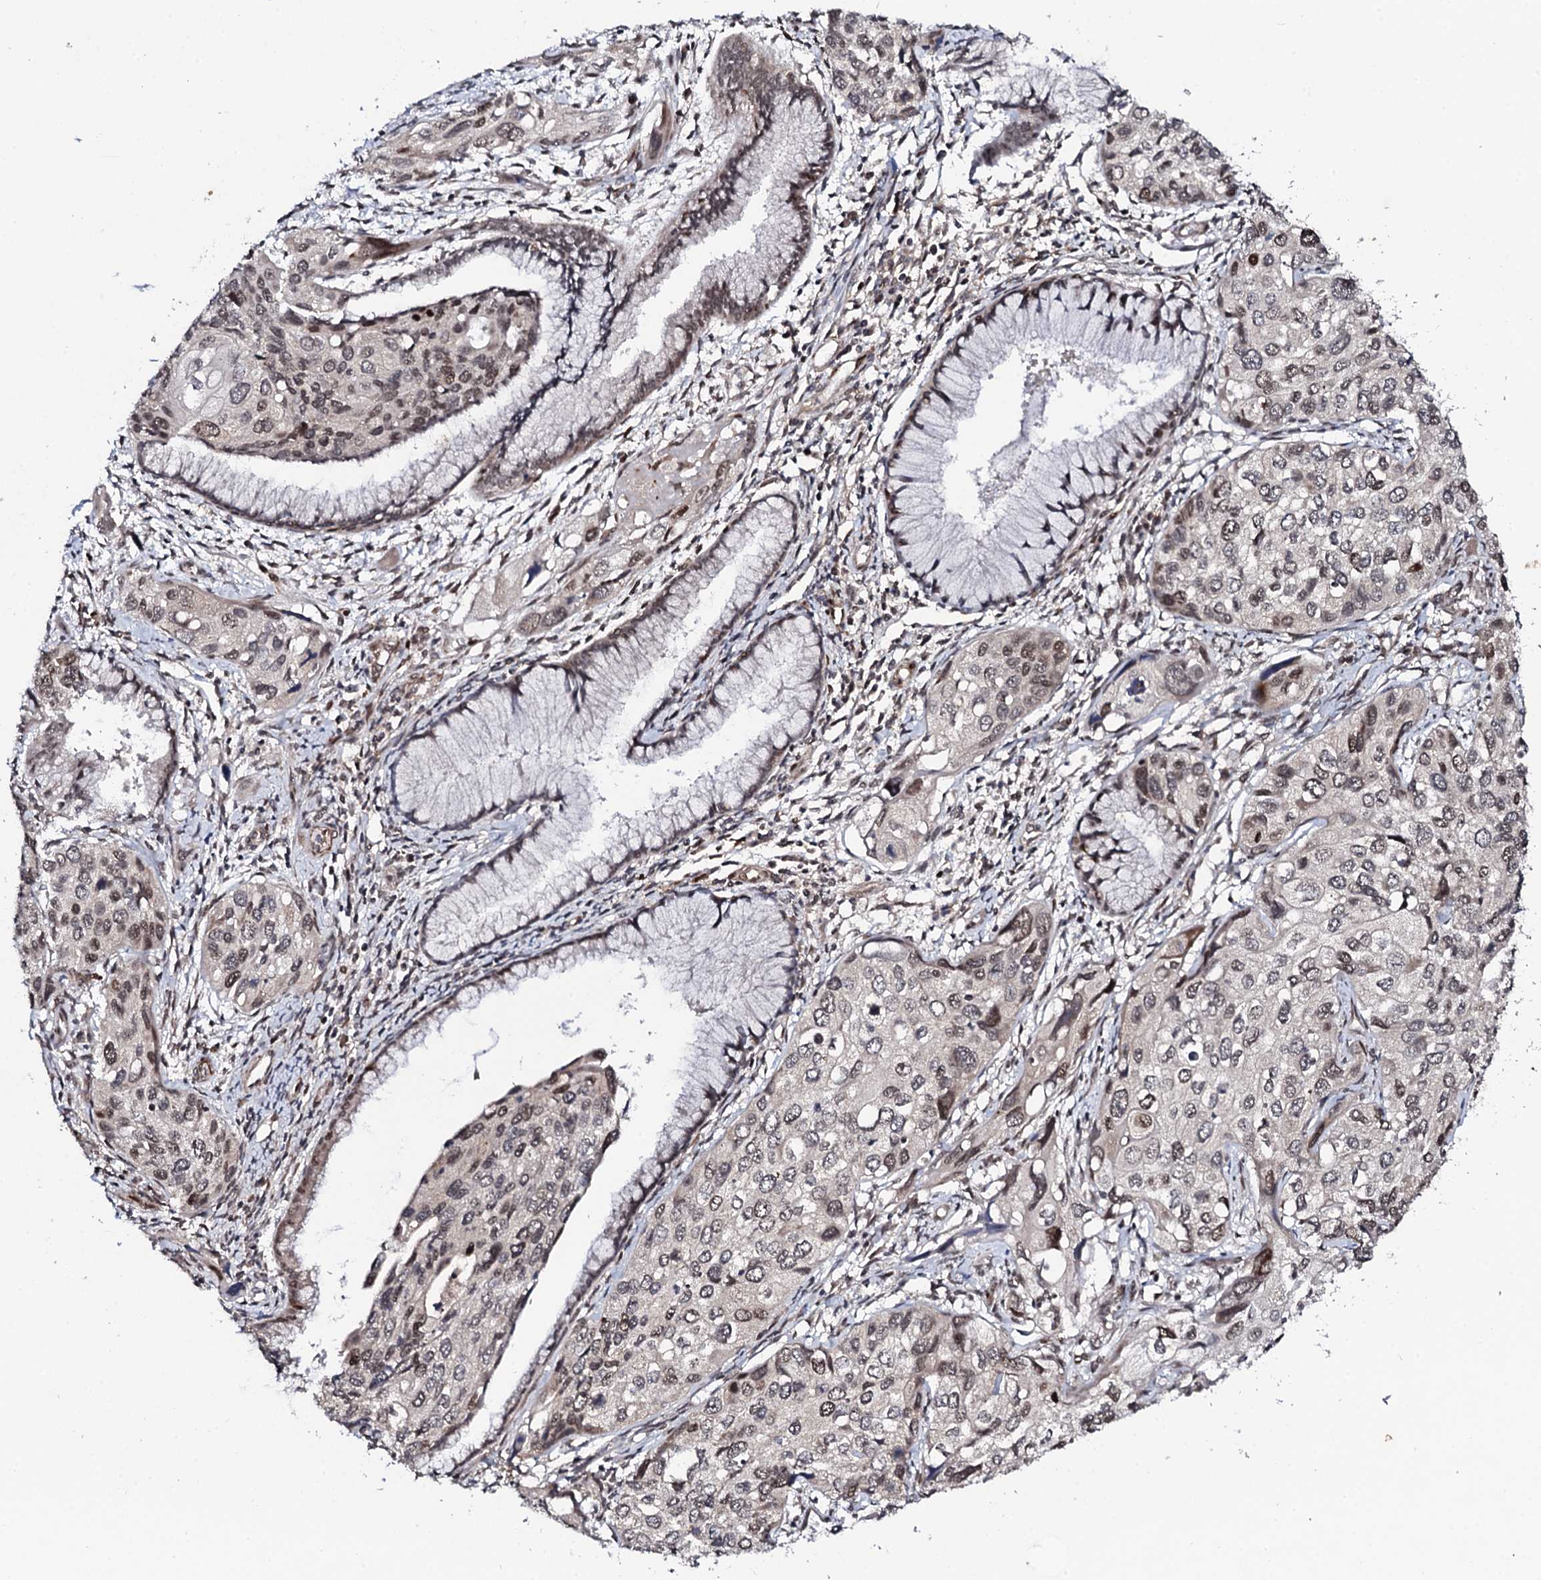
{"staining": {"intensity": "weak", "quantity": "25%-75%", "location": "nuclear"}, "tissue": "cervical cancer", "cell_type": "Tumor cells", "image_type": "cancer", "snomed": [{"axis": "morphology", "description": "Squamous cell carcinoma, NOS"}, {"axis": "topography", "description": "Cervix"}], "caption": "The immunohistochemical stain highlights weak nuclear expression in tumor cells of squamous cell carcinoma (cervical) tissue.", "gene": "FAM111A", "patient": {"sex": "female", "age": 55}}